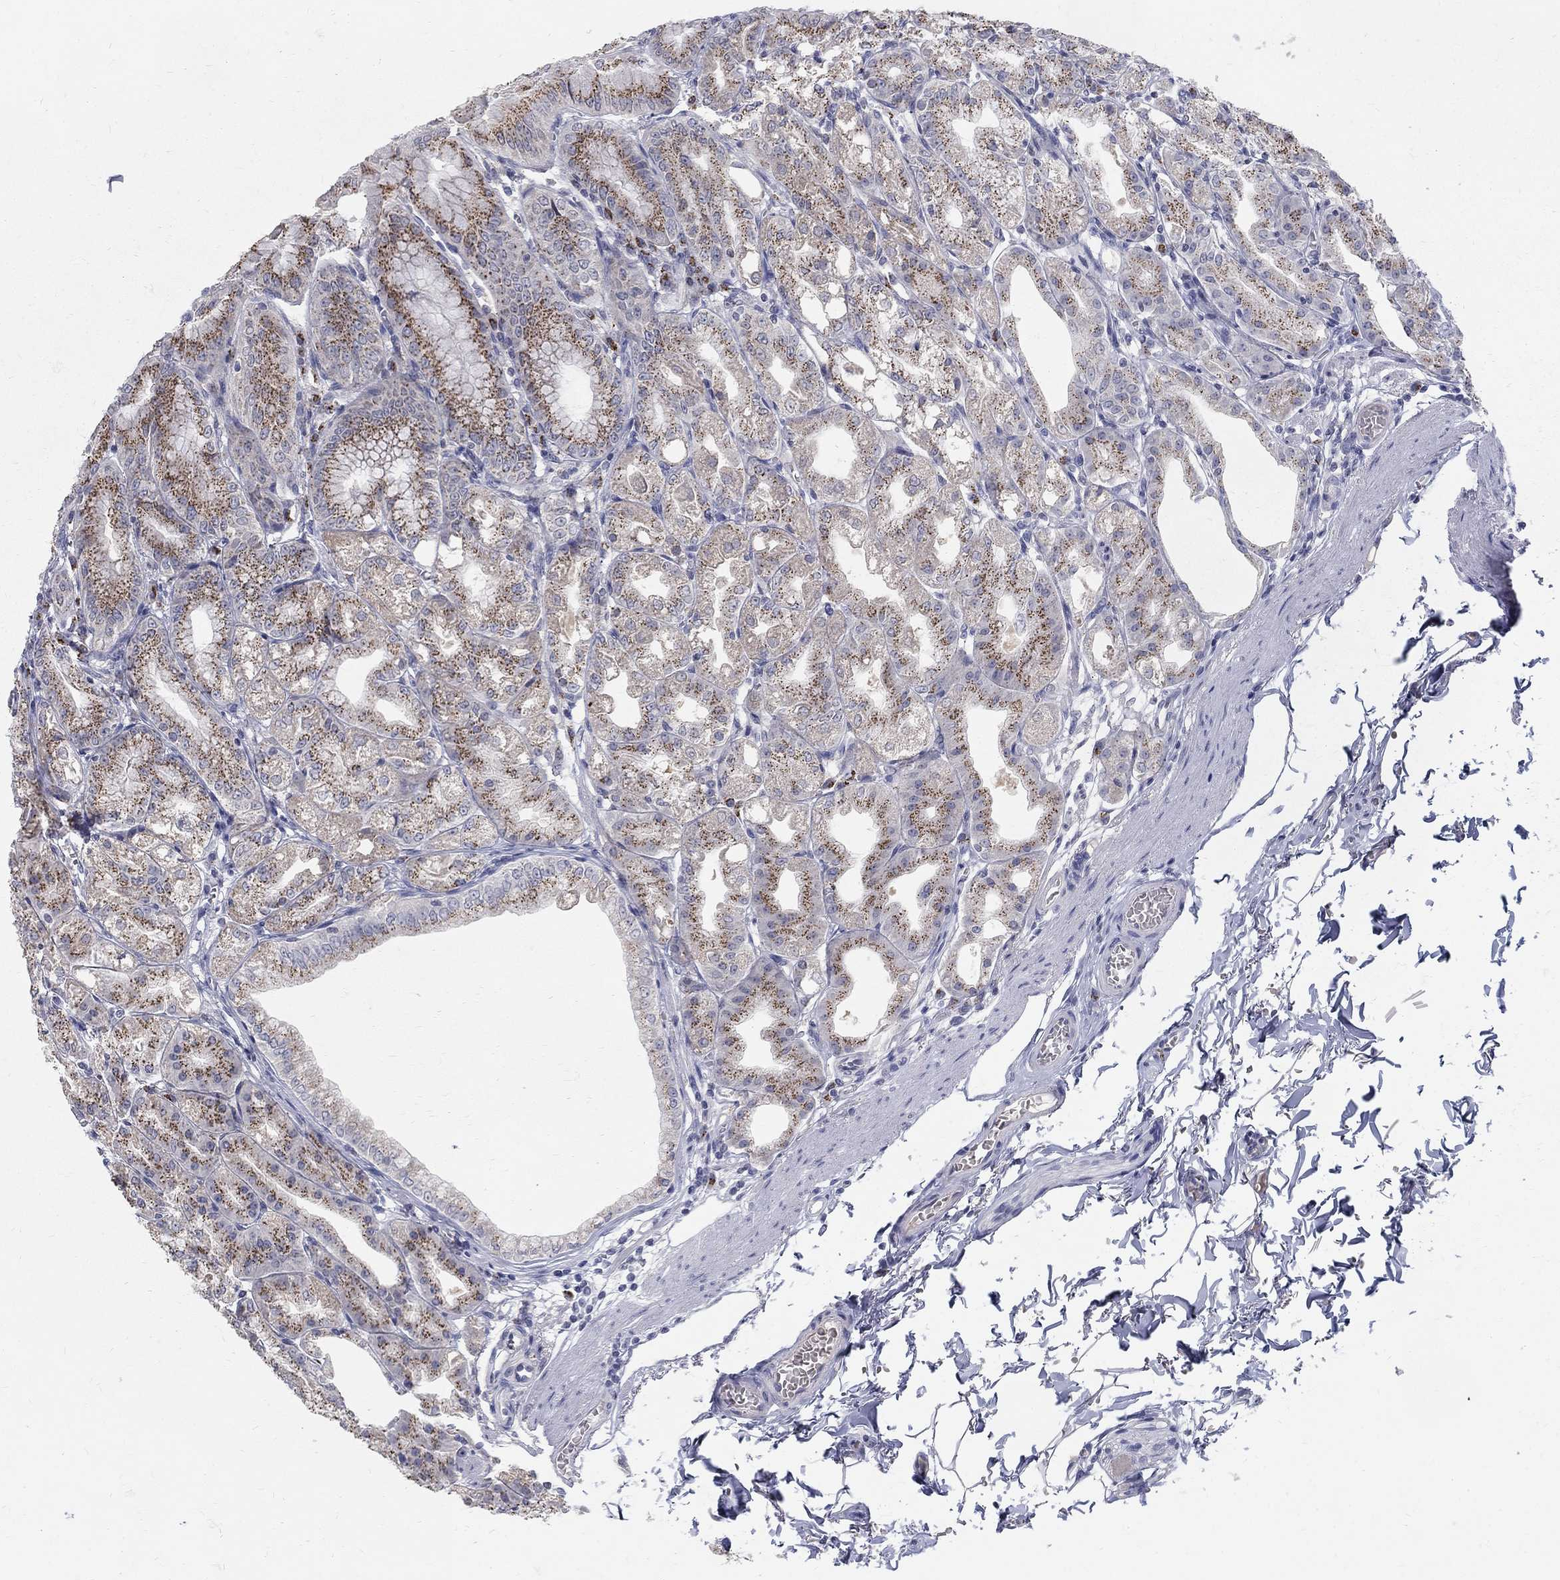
{"staining": {"intensity": "moderate", "quantity": "25%-75%", "location": "cytoplasmic/membranous"}, "tissue": "stomach", "cell_type": "Glandular cells", "image_type": "normal", "snomed": [{"axis": "morphology", "description": "Normal tissue, NOS"}, {"axis": "topography", "description": "Stomach"}], "caption": "Protein staining of benign stomach shows moderate cytoplasmic/membranous positivity in approximately 25%-75% of glandular cells.", "gene": "PANK3", "patient": {"sex": "male", "age": 71}}